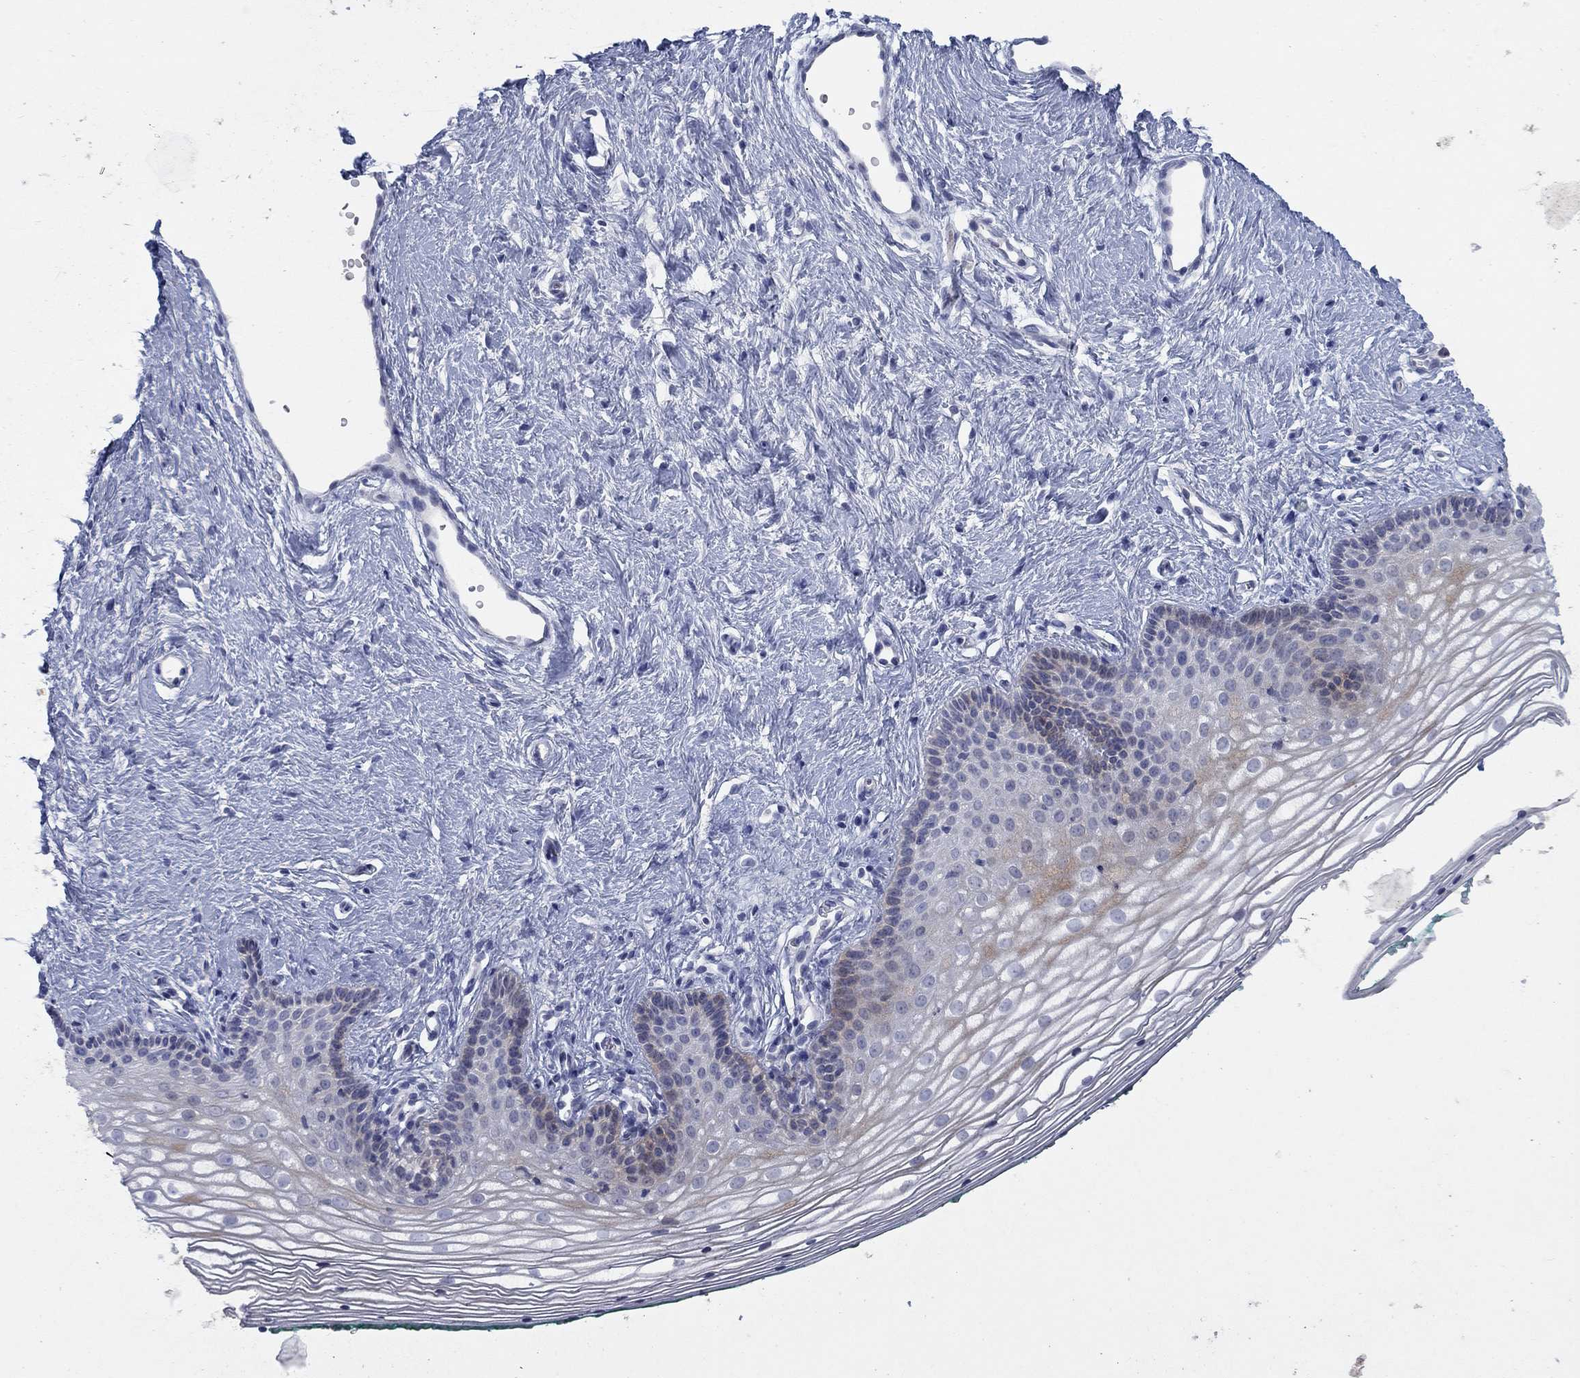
{"staining": {"intensity": "moderate", "quantity": "<25%", "location": "cytoplasmic/membranous"}, "tissue": "vagina", "cell_type": "Squamous epithelial cells", "image_type": "normal", "snomed": [{"axis": "morphology", "description": "Normal tissue, NOS"}, {"axis": "topography", "description": "Vagina"}], "caption": "IHC micrograph of normal vagina stained for a protein (brown), which exhibits low levels of moderate cytoplasmic/membranous positivity in about <25% of squamous epithelial cells.", "gene": "TMEM249", "patient": {"sex": "female", "age": 36}}